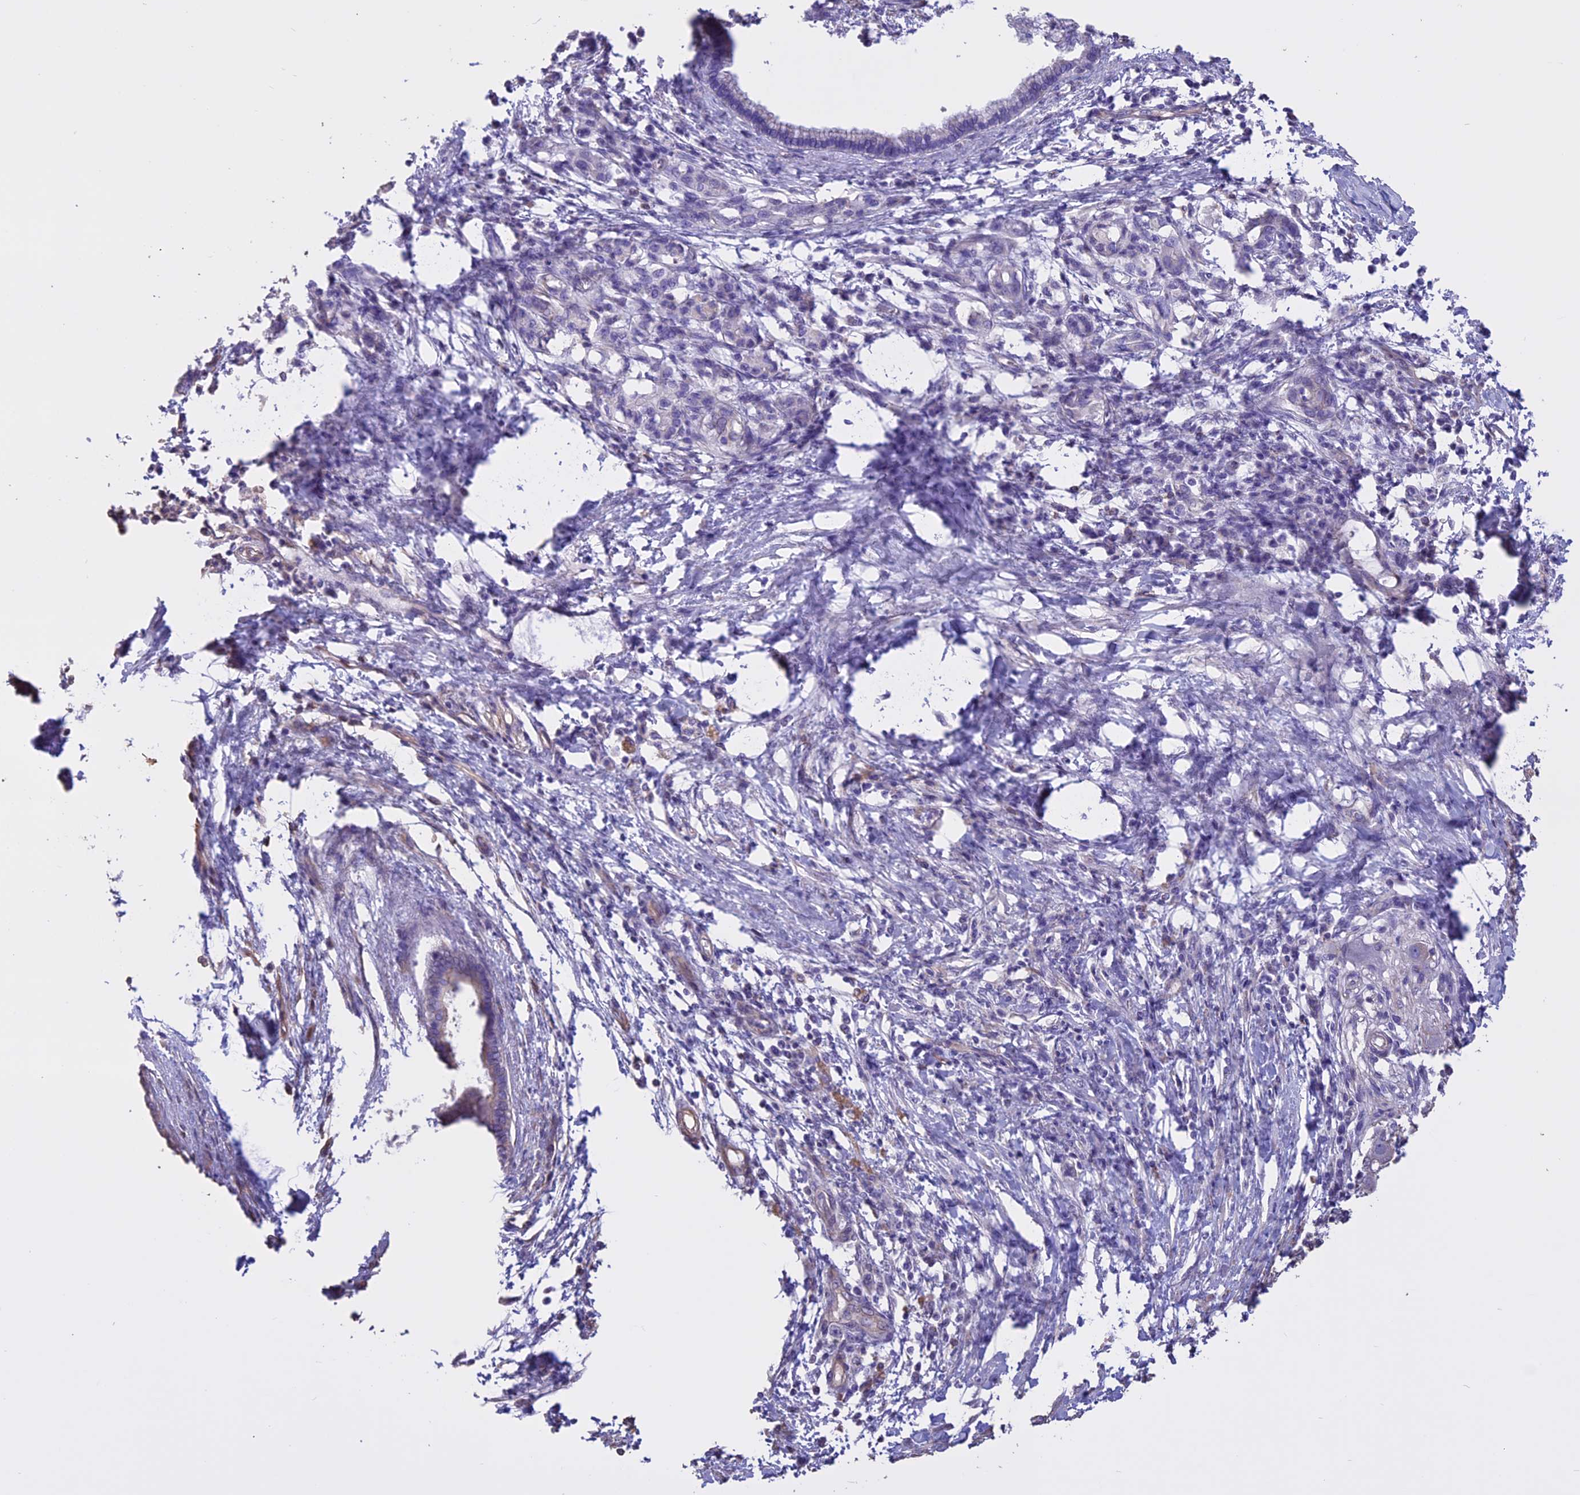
{"staining": {"intensity": "weak", "quantity": "<25%", "location": "cytoplasmic/membranous"}, "tissue": "pancreatic cancer", "cell_type": "Tumor cells", "image_type": "cancer", "snomed": [{"axis": "morphology", "description": "Adenocarcinoma, NOS"}, {"axis": "topography", "description": "Pancreas"}], "caption": "Immunohistochemical staining of pancreatic cancer displays no significant positivity in tumor cells.", "gene": "CCDC148", "patient": {"sex": "female", "age": 55}}